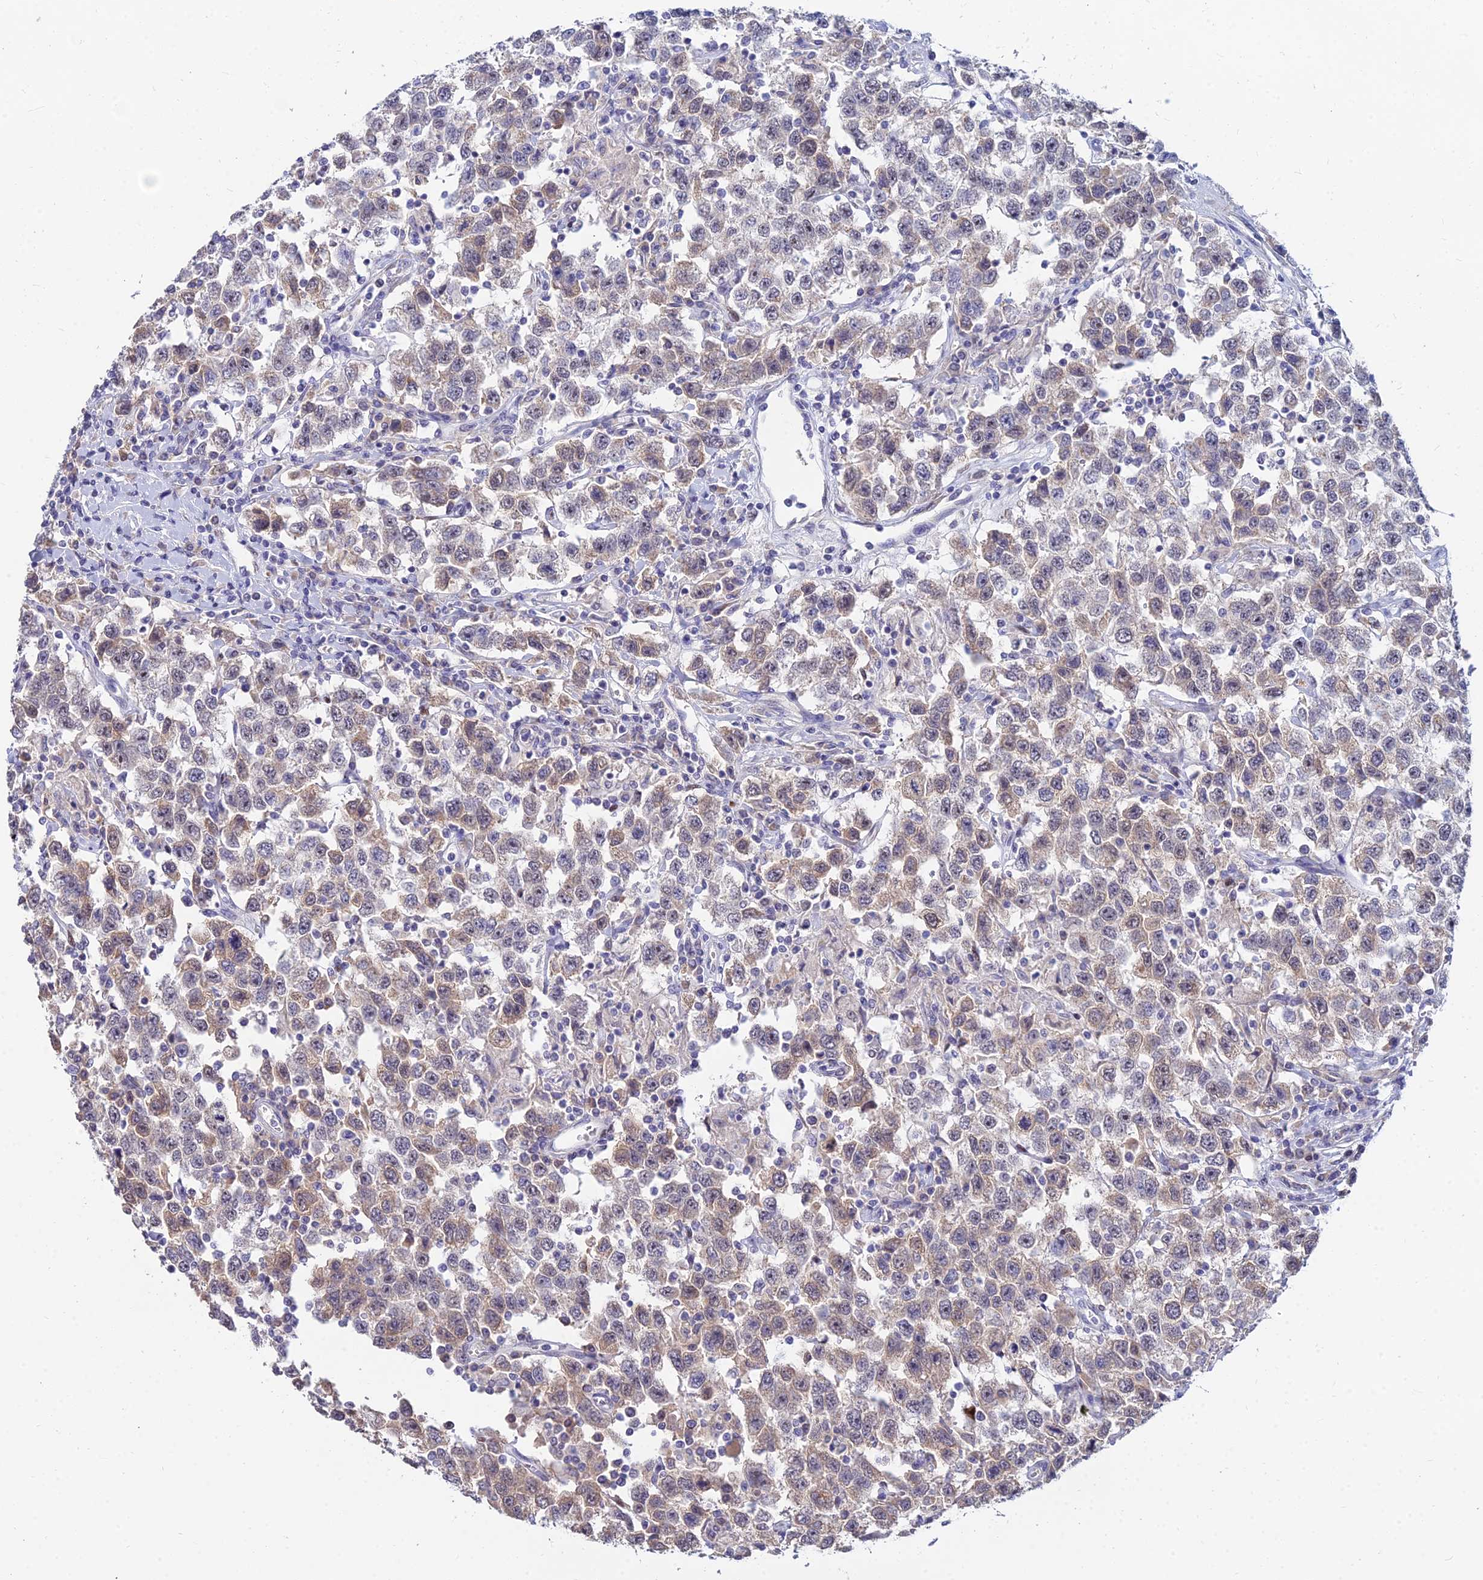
{"staining": {"intensity": "weak", "quantity": "25%-75%", "location": "cytoplasmic/membranous"}, "tissue": "testis cancer", "cell_type": "Tumor cells", "image_type": "cancer", "snomed": [{"axis": "morphology", "description": "Seminoma, NOS"}, {"axis": "topography", "description": "Testis"}], "caption": "Weak cytoplasmic/membranous positivity for a protein is present in approximately 25%-75% of tumor cells of testis cancer using IHC.", "gene": "GOLGA6D", "patient": {"sex": "male", "age": 41}}